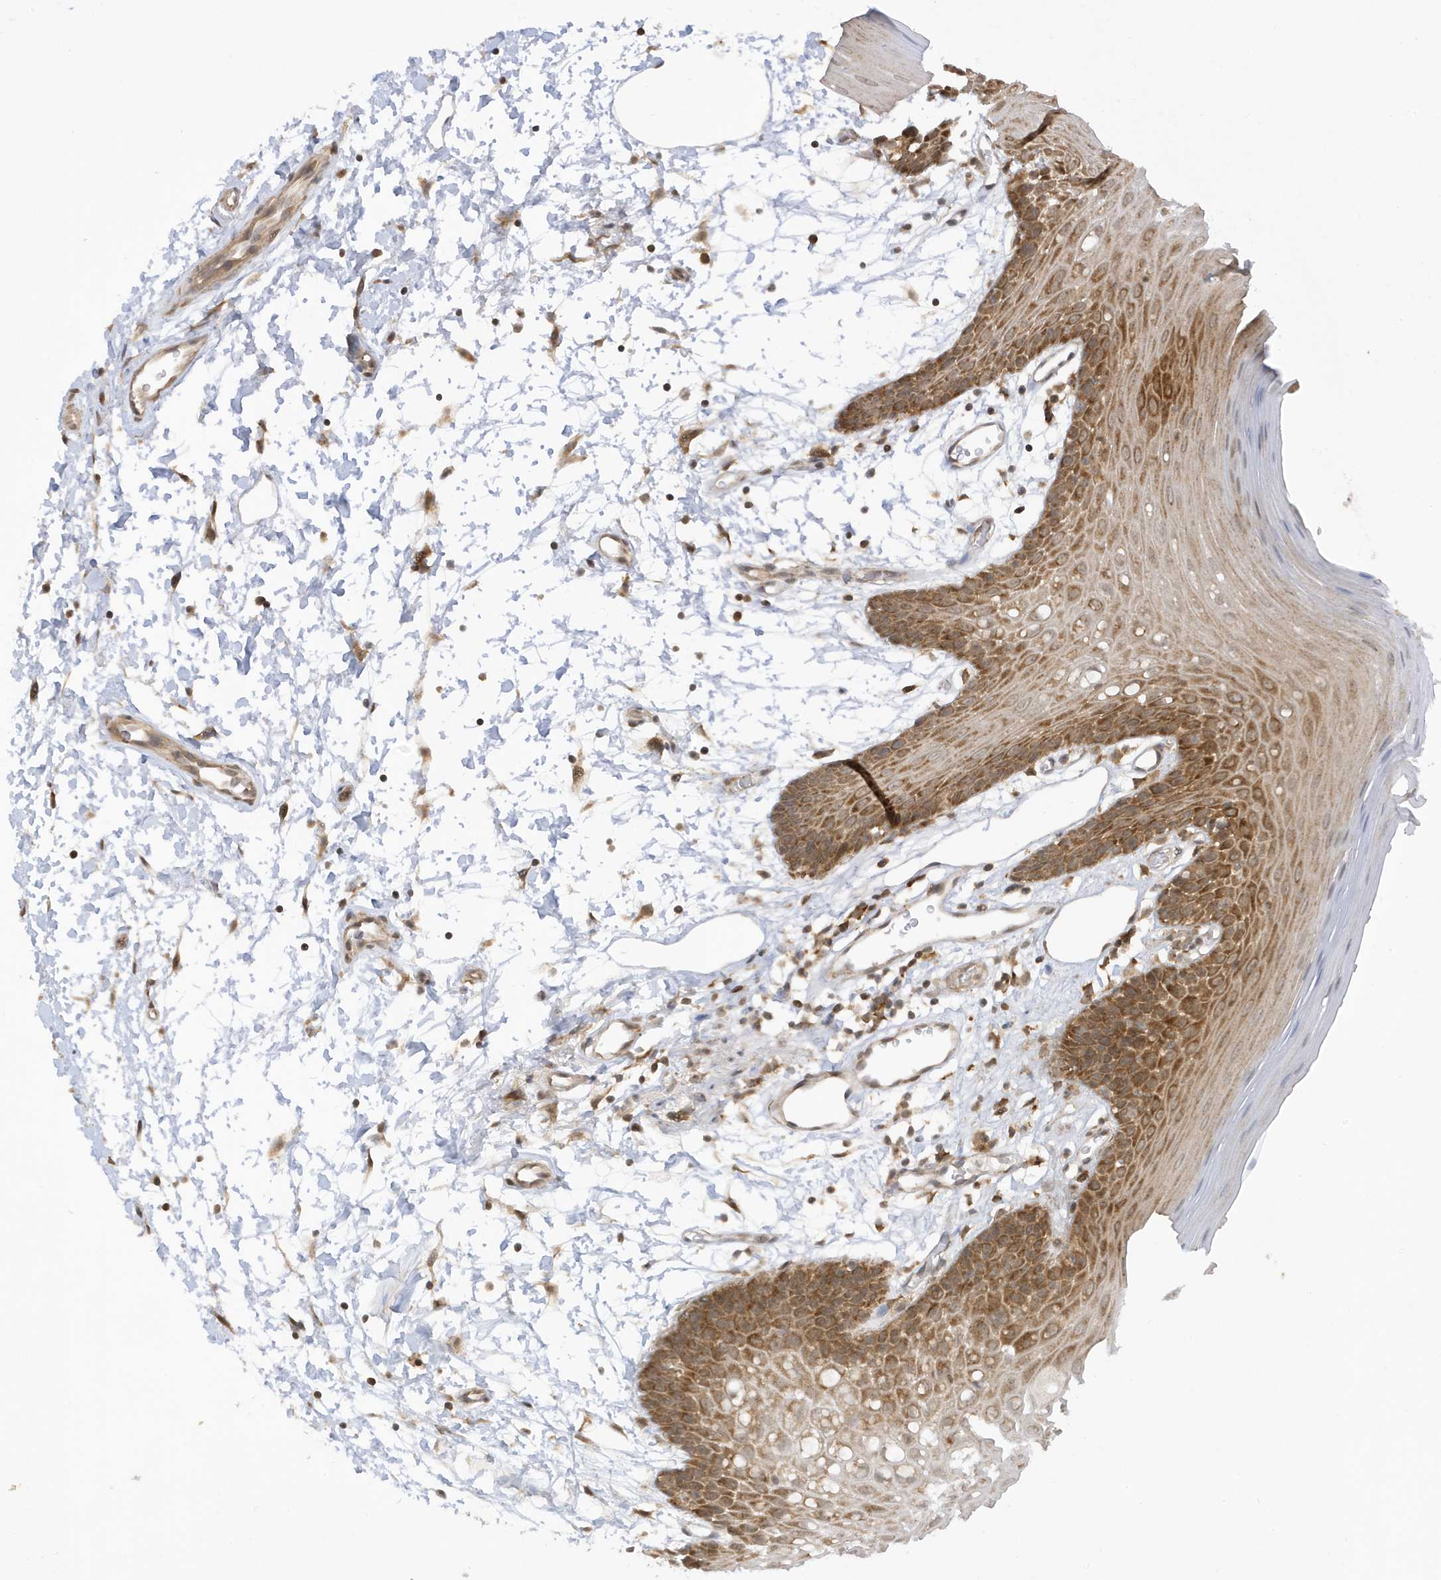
{"staining": {"intensity": "moderate", "quantity": ">75%", "location": "cytoplasmic/membranous"}, "tissue": "oral mucosa", "cell_type": "Squamous epithelial cells", "image_type": "normal", "snomed": [{"axis": "morphology", "description": "Normal tissue, NOS"}, {"axis": "topography", "description": "Skeletal muscle"}, {"axis": "topography", "description": "Oral tissue"}, {"axis": "topography", "description": "Salivary gland"}, {"axis": "topography", "description": "Peripheral nerve tissue"}], "caption": "DAB immunohistochemical staining of normal oral mucosa demonstrates moderate cytoplasmic/membranous protein positivity in approximately >75% of squamous epithelial cells.", "gene": "DHX36", "patient": {"sex": "male", "age": 54}}